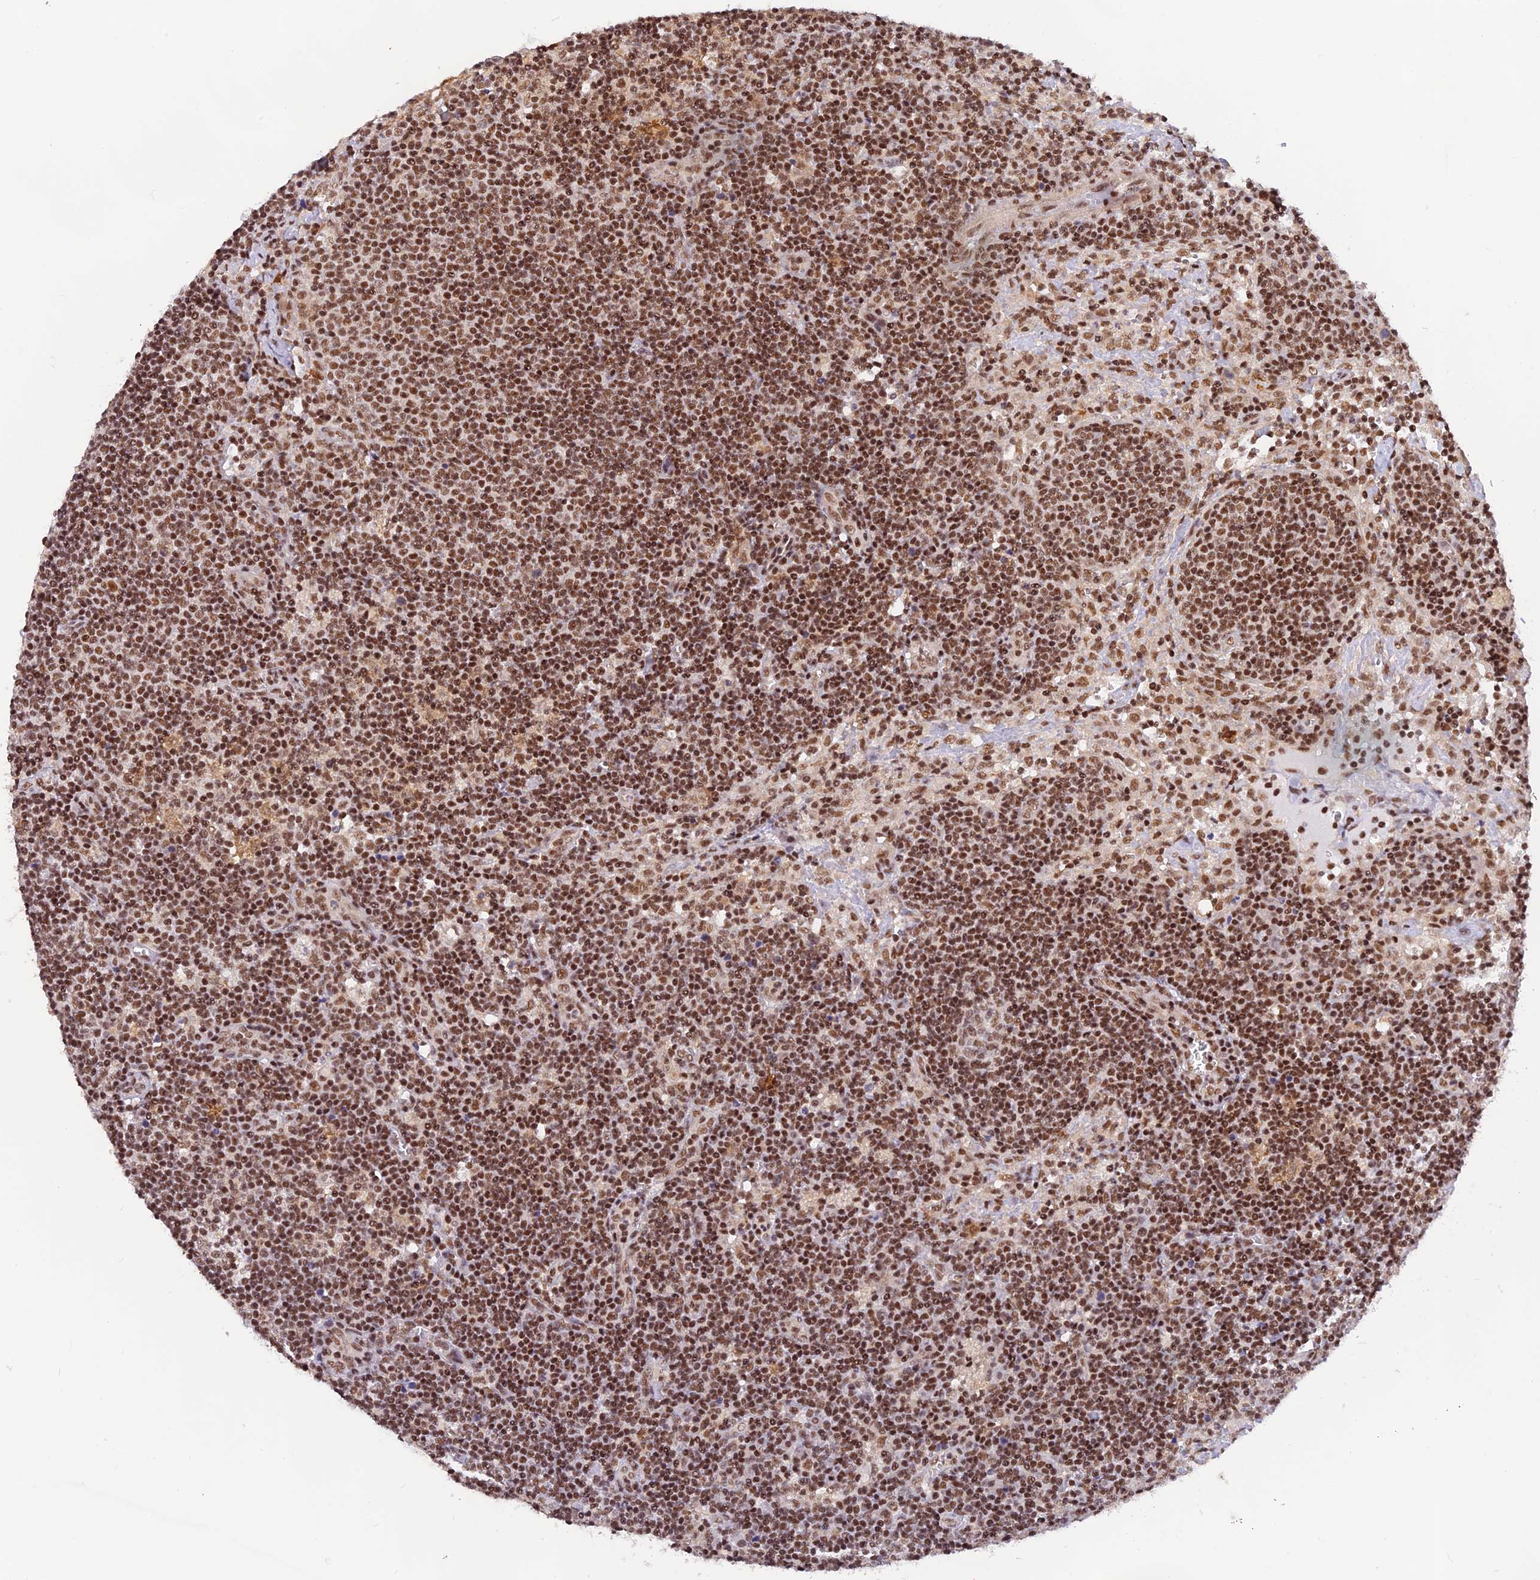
{"staining": {"intensity": "moderate", "quantity": ">75%", "location": "nuclear"}, "tissue": "lymph node", "cell_type": "Germinal center cells", "image_type": "normal", "snomed": [{"axis": "morphology", "description": "Normal tissue, NOS"}, {"axis": "topography", "description": "Lymph node"}], "caption": "A micrograph of lymph node stained for a protein shows moderate nuclear brown staining in germinal center cells.", "gene": "THAP11", "patient": {"sex": "male", "age": 58}}